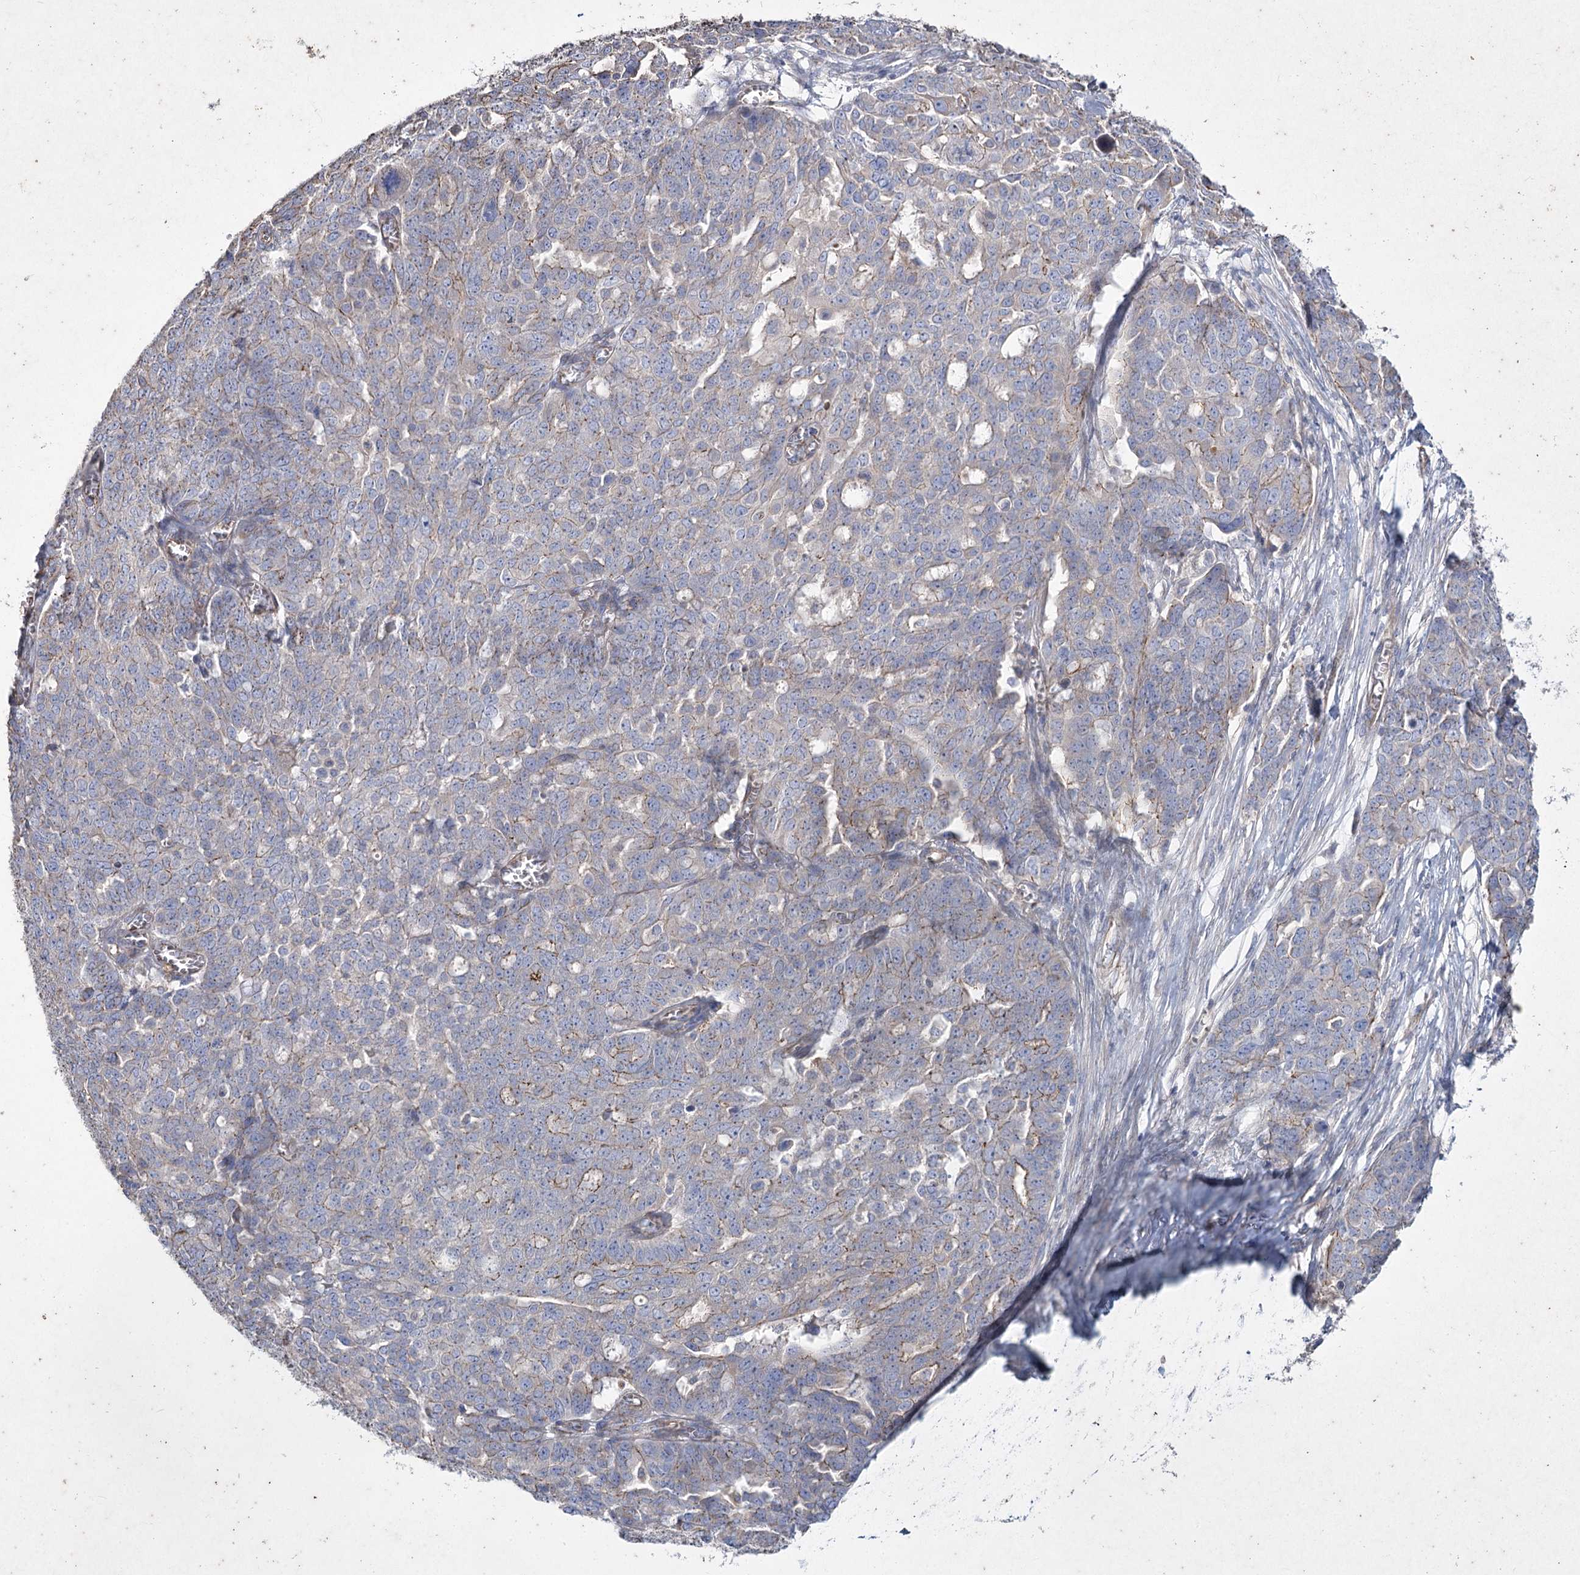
{"staining": {"intensity": "weak", "quantity": "25%-75%", "location": "cytoplasmic/membranous"}, "tissue": "ovarian cancer", "cell_type": "Tumor cells", "image_type": "cancer", "snomed": [{"axis": "morphology", "description": "Cystadenocarcinoma, serous, NOS"}, {"axis": "topography", "description": "Soft tissue"}, {"axis": "topography", "description": "Ovary"}], "caption": "Brown immunohistochemical staining in ovarian serous cystadenocarcinoma demonstrates weak cytoplasmic/membranous staining in approximately 25%-75% of tumor cells. (Brightfield microscopy of DAB IHC at high magnification).", "gene": "LDLRAD3", "patient": {"sex": "female", "age": 57}}